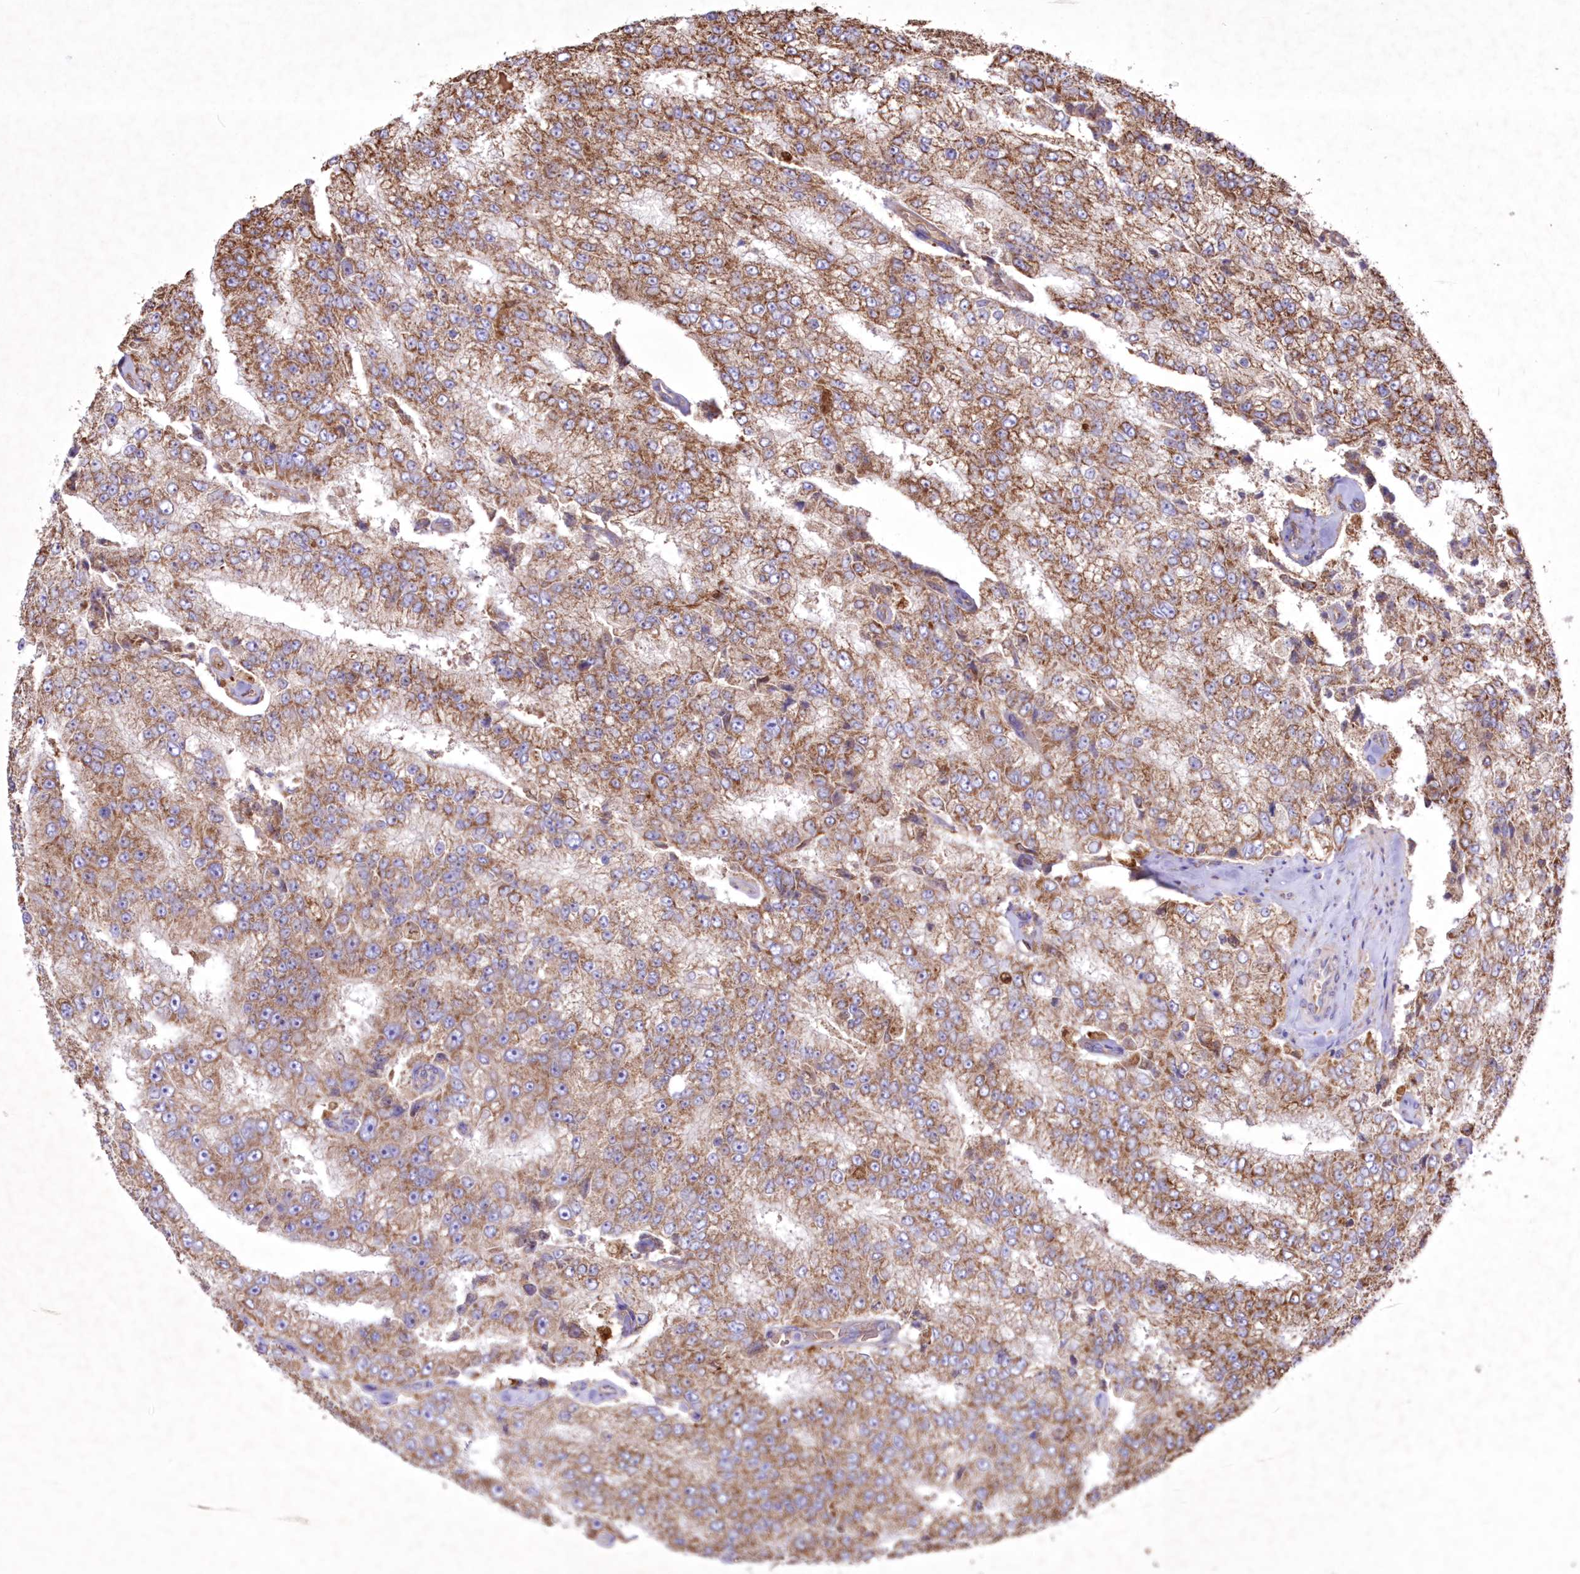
{"staining": {"intensity": "moderate", "quantity": ">75%", "location": "cytoplasmic/membranous"}, "tissue": "prostate cancer", "cell_type": "Tumor cells", "image_type": "cancer", "snomed": [{"axis": "morphology", "description": "Adenocarcinoma, High grade"}, {"axis": "topography", "description": "Prostate"}], "caption": "Adenocarcinoma (high-grade) (prostate) tissue reveals moderate cytoplasmic/membranous expression in approximately >75% of tumor cells, visualized by immunohistochemistry.", "gene": "FCHO2", "patient": {"sex": "male", "age": 58}}